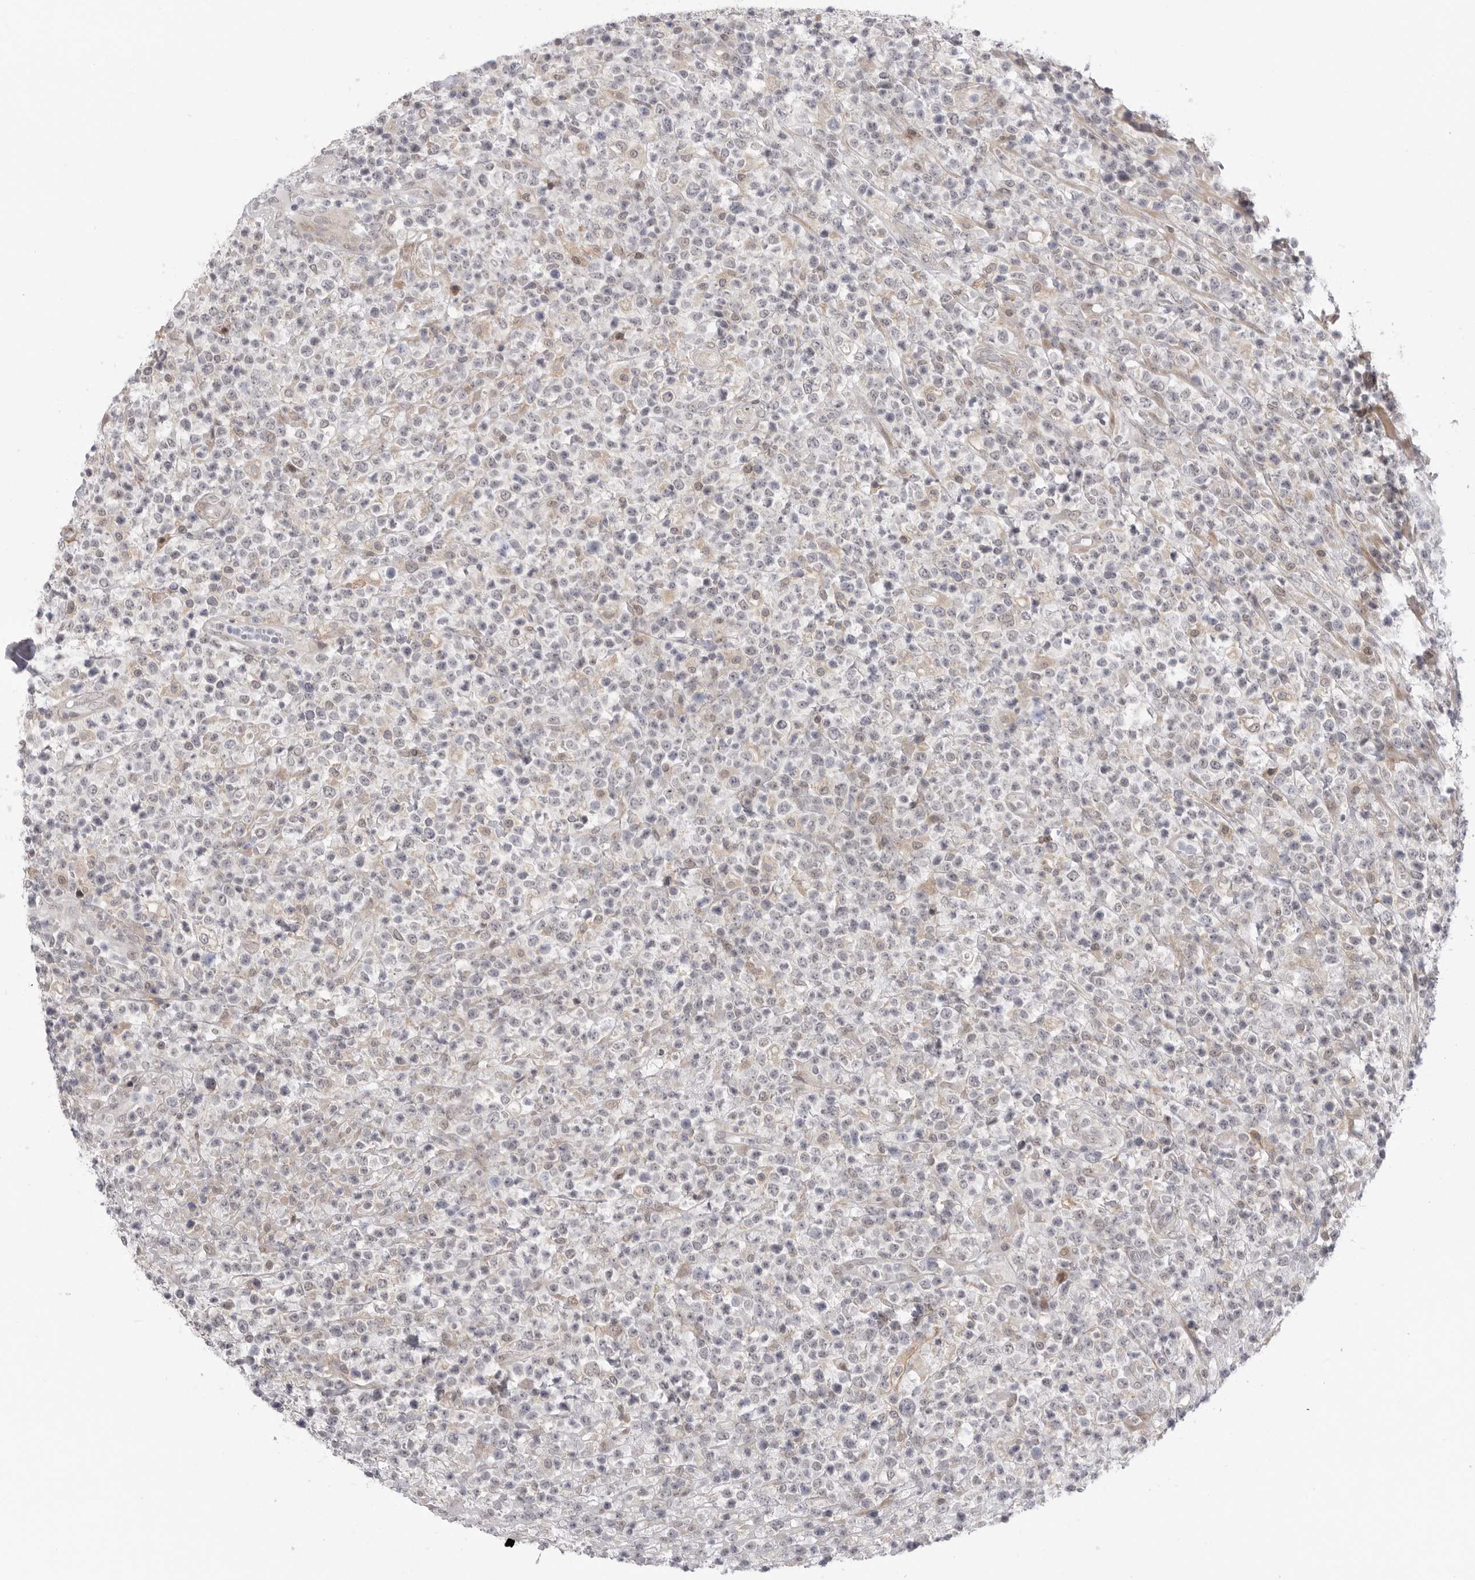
{"staining": {"intensity": "negative", "quantity": "none", "location": "none"}, "tissue": "lymphoma", "cell_type": "Tumor cells", "image_type": "cancer", "snomed": [{"axis": "morphology", "description": "Malignant lymphoma, non-Hodgkin's type, High grade"}, {"axis": "topography", "description": "Colon"}], "caption": "Tumor cells are negative for brown protein staining in malignant lymphoma, non-Hodgkin's type (high-grade).", "gene": "GGT6", "patient": {"sex": "female", "age": 53}}